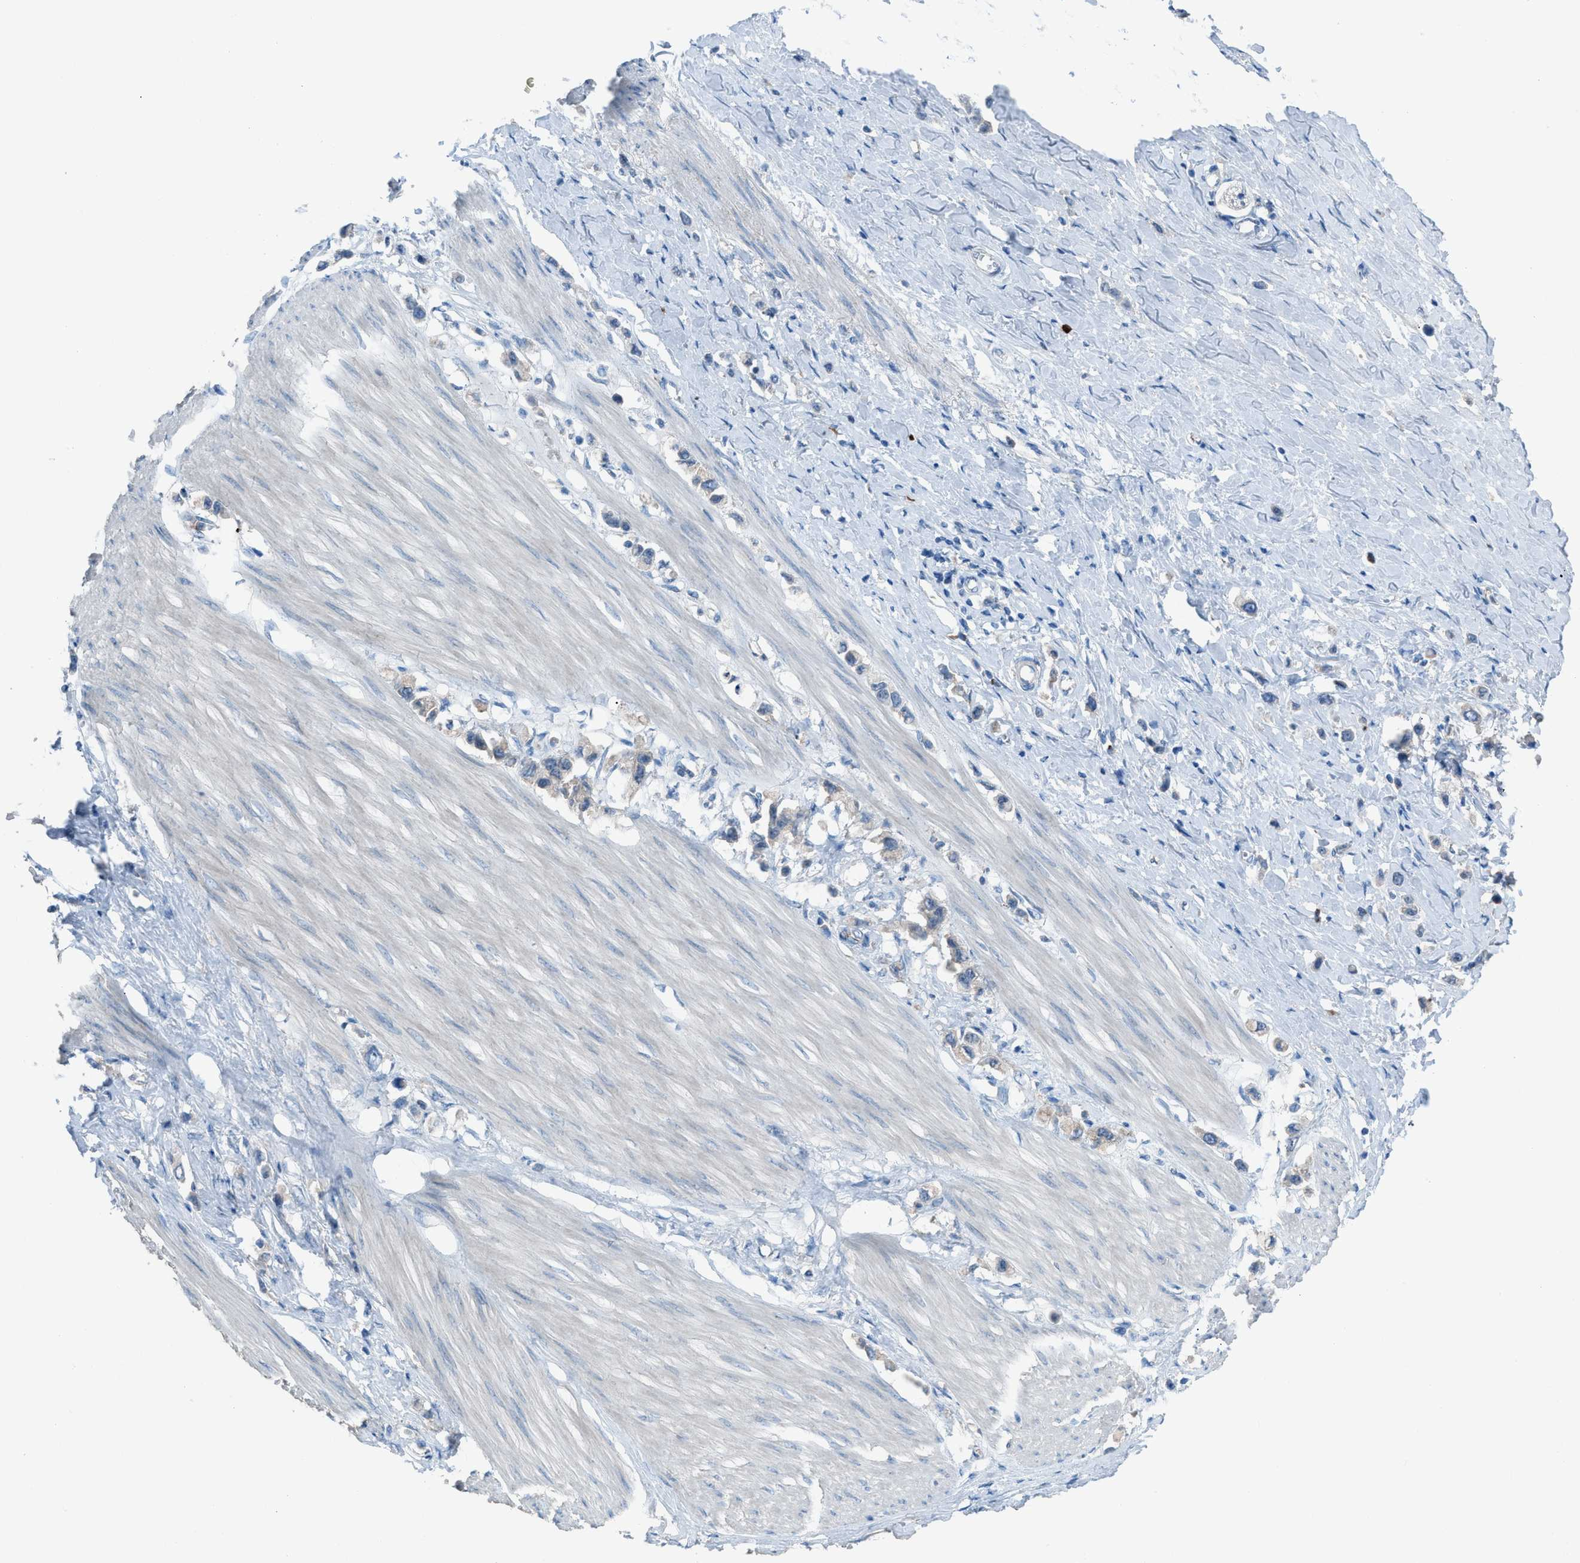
{"staining": {"intensity": "negative", "quantity": "none", "location": "none"}, "tissue": "stomach cancer", "cell_type": "Tumor cells", "image_type": "cancer", "snomed": [{"axis": "morphology", "description": "Adenocarcinoma, NOS"}, {"axis": "topography", "description": "Stomach"}], "caption": "IHC image of neoplastic tissue: adenocarcinoma (stomach) stained with DAB (3,3'-diaminobenzidine) reveals no significant protein staining in tumor cells.", "gene": "HEG1", "patient": {"sex": "female", "age": 65}}